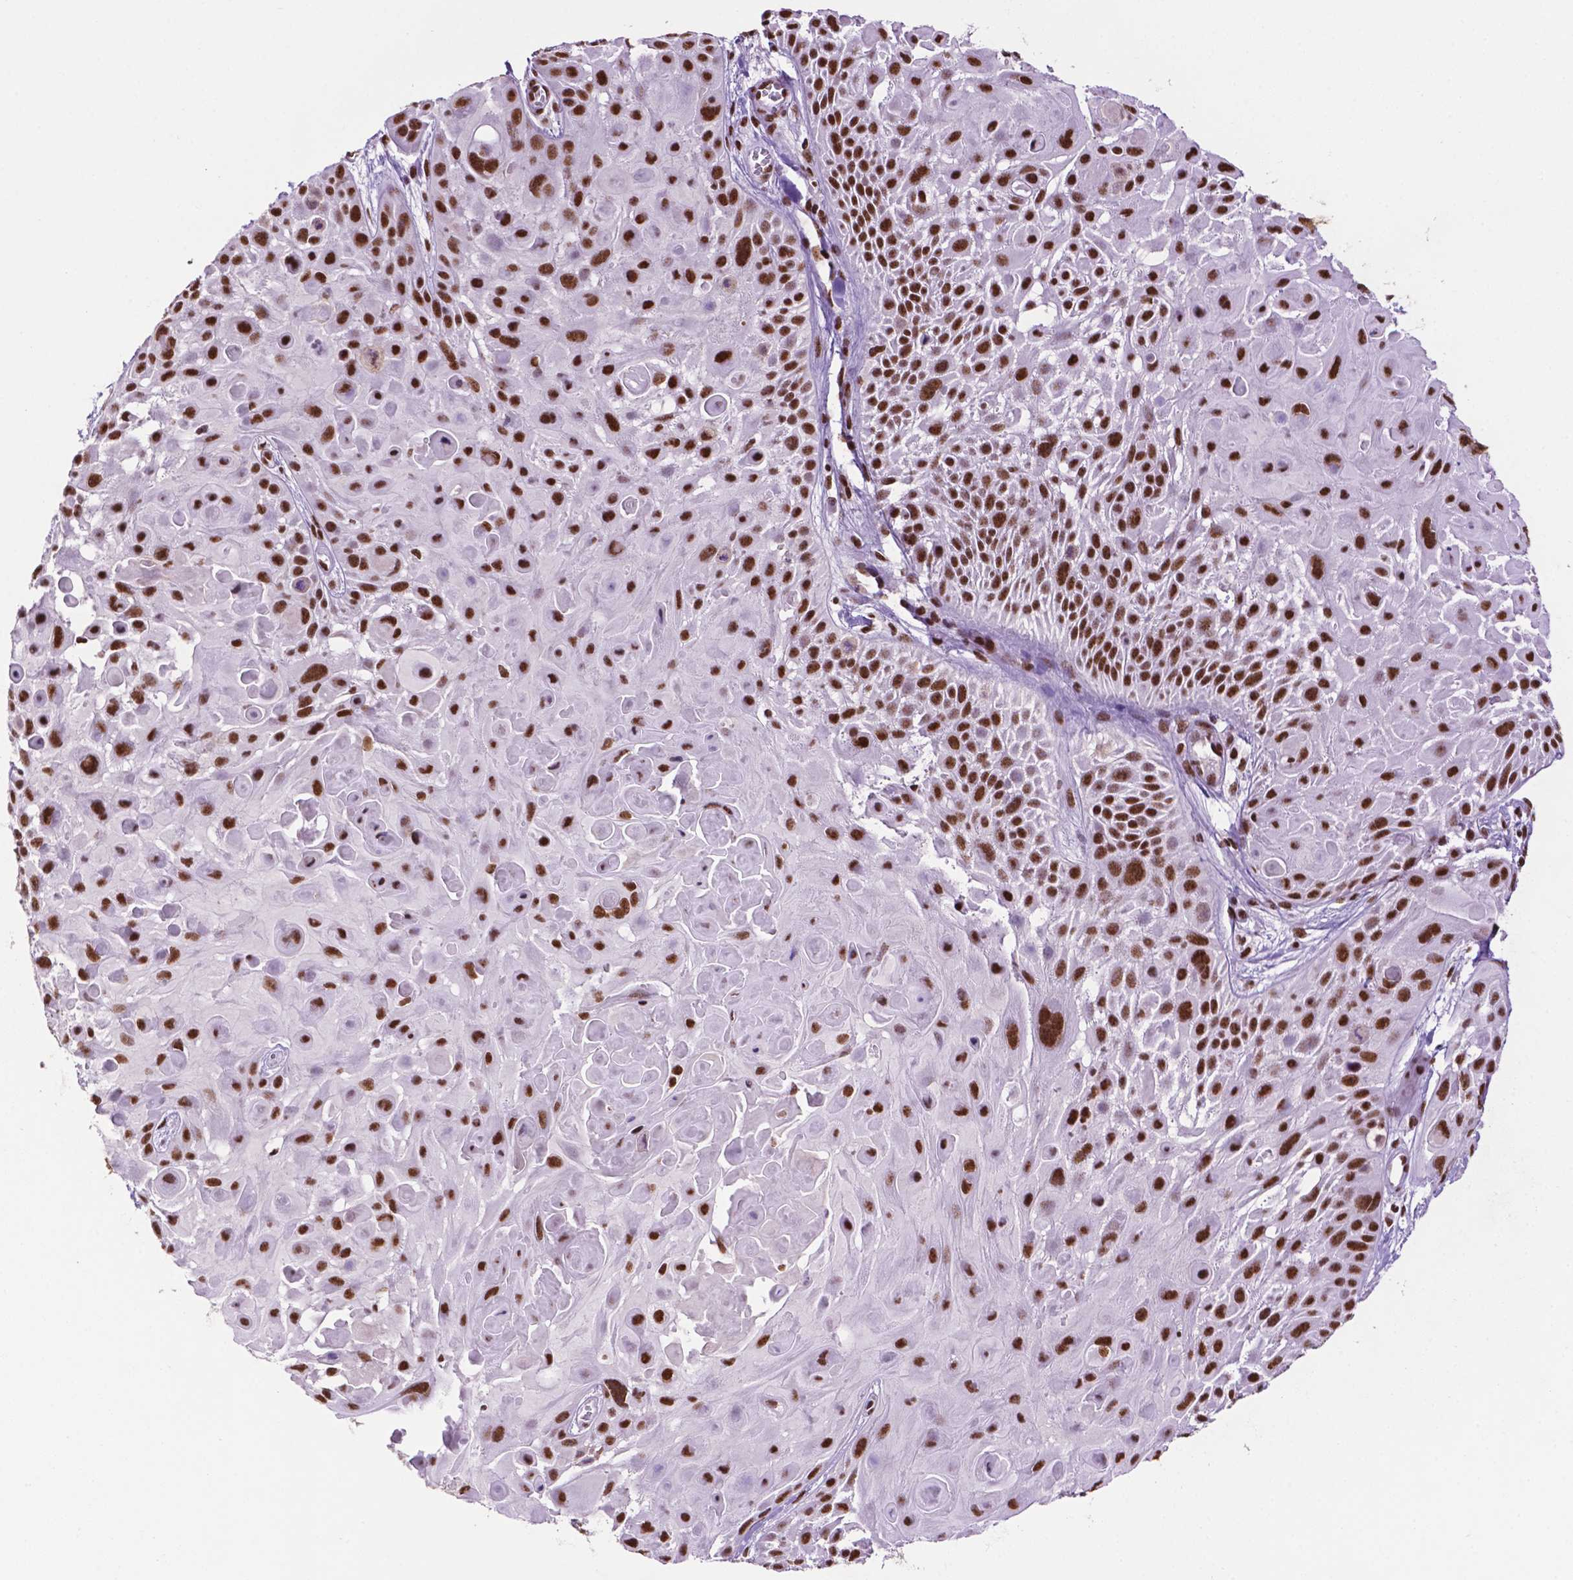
{"staining": {"intensity": "strong", "quantity": ">75%", "location": "nuclear"}, "tissue": "skin cancer", "cell_type": "Tumor cells", "image_type": "cancer", "snomed": [{"axis": "morphology", "description": "Squamous cell carcinoma, NOS"}, {"axis": "topography", "description": "Skin"}, {"axis": "topography", "description": "Anal"}], "caption": "Immunohistochemistry of human squamous cell carcinoma (skin) displays high levels of strong nuclear expression in approximately >75% of tumor cells.", "gene": "CCAR2", "patient": {"sex": "female", "age": 75}}